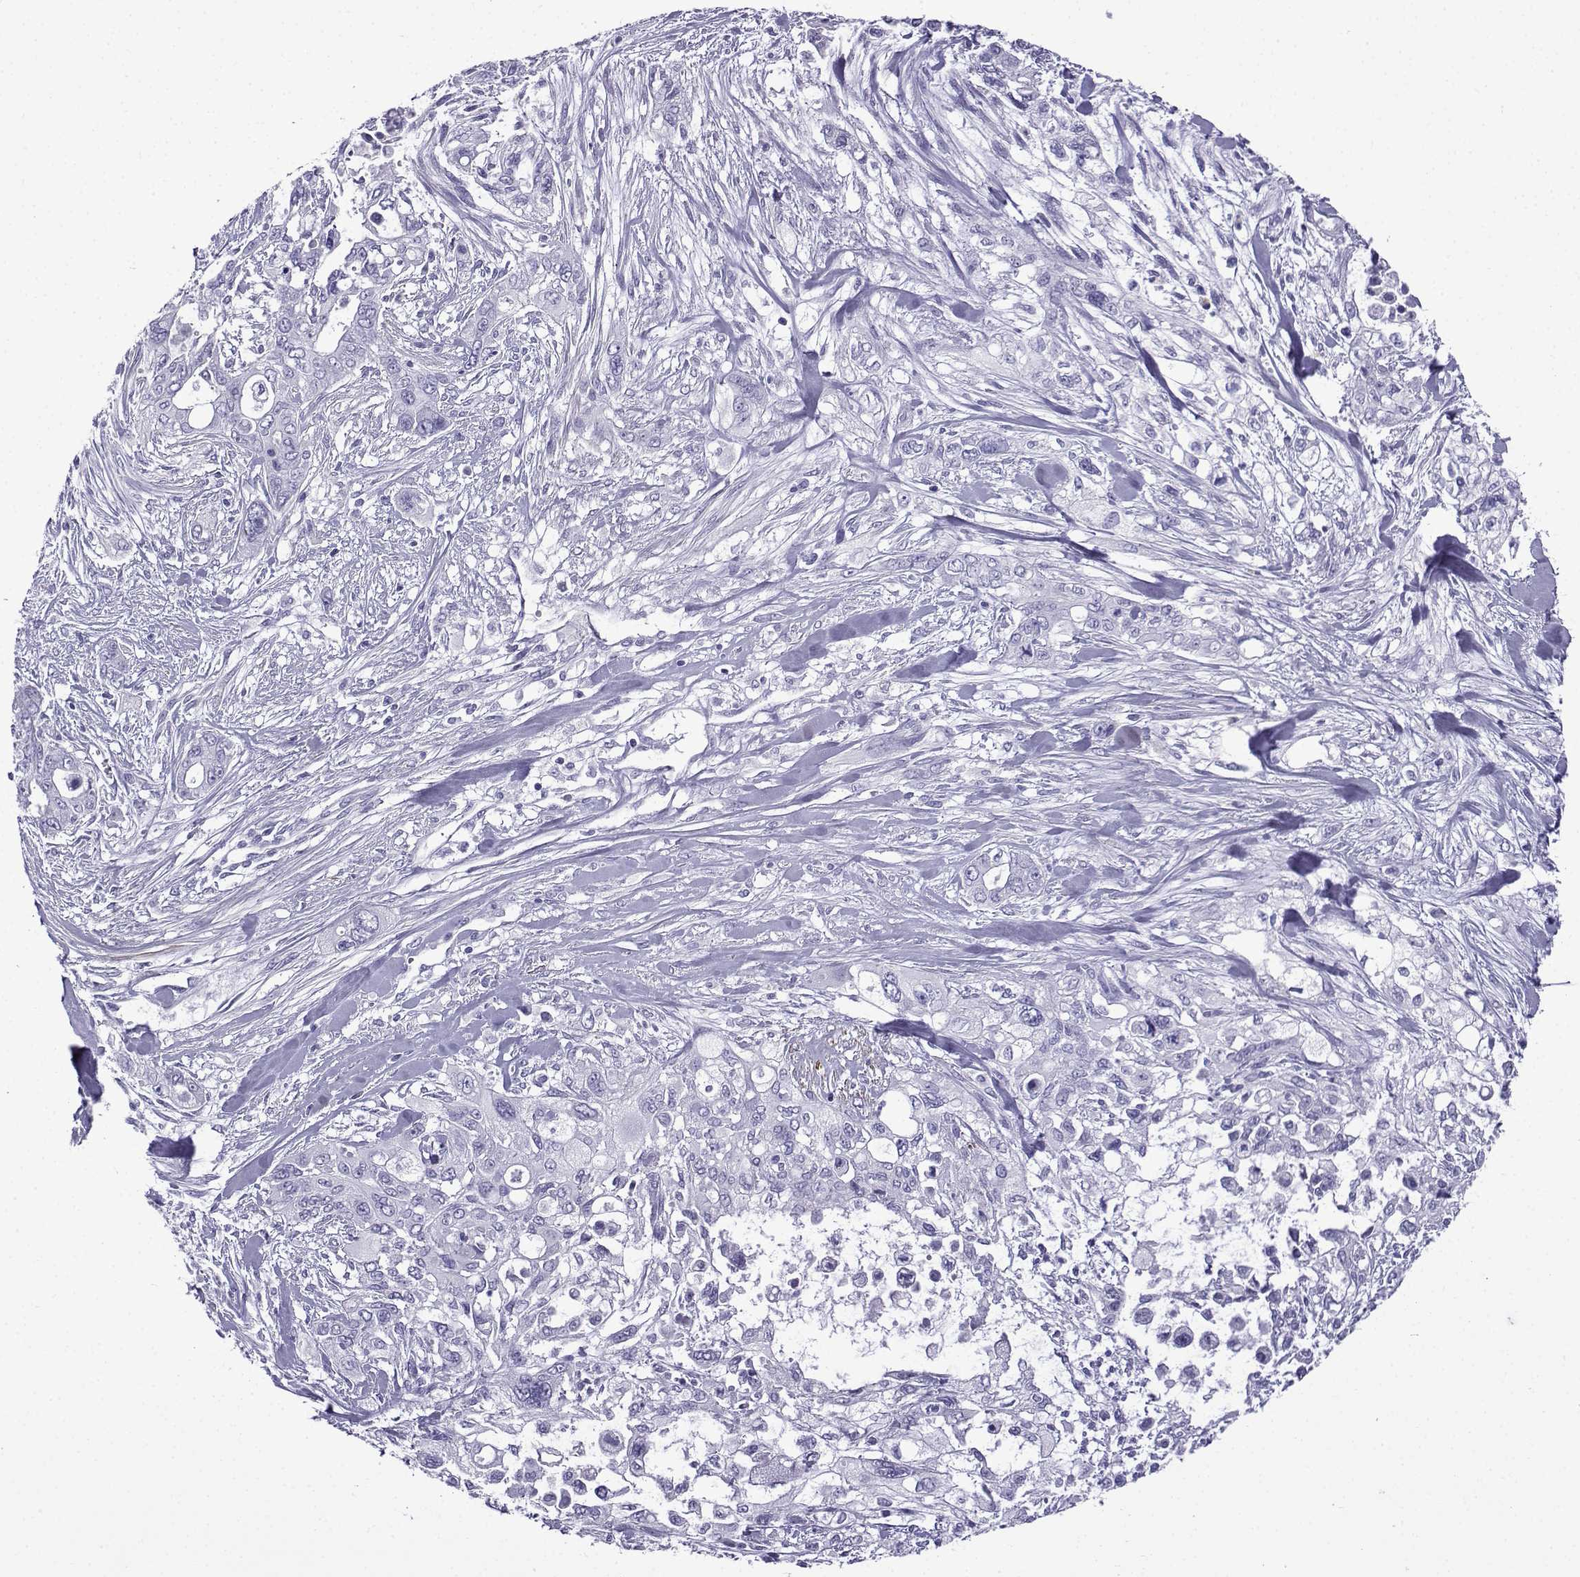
{"staining": {"intensity": "negative", "quantity": "none", "location": "none"}, "tissue": "pancreatic cancer", "cell_type": "Tumor cells", "image_type": "cancer", "snomed": [{"axis": "morphology", "description": "Adenocarcinoma, NOS"}, {"axis": "topography", "description": "Pancreas"}], "caption": "Tumor cells are negative for brown protein staining in adenocarcinoma (pancreatic).", "gene": "KCNF1", "patient": {"sex": "male", "age": 47}}